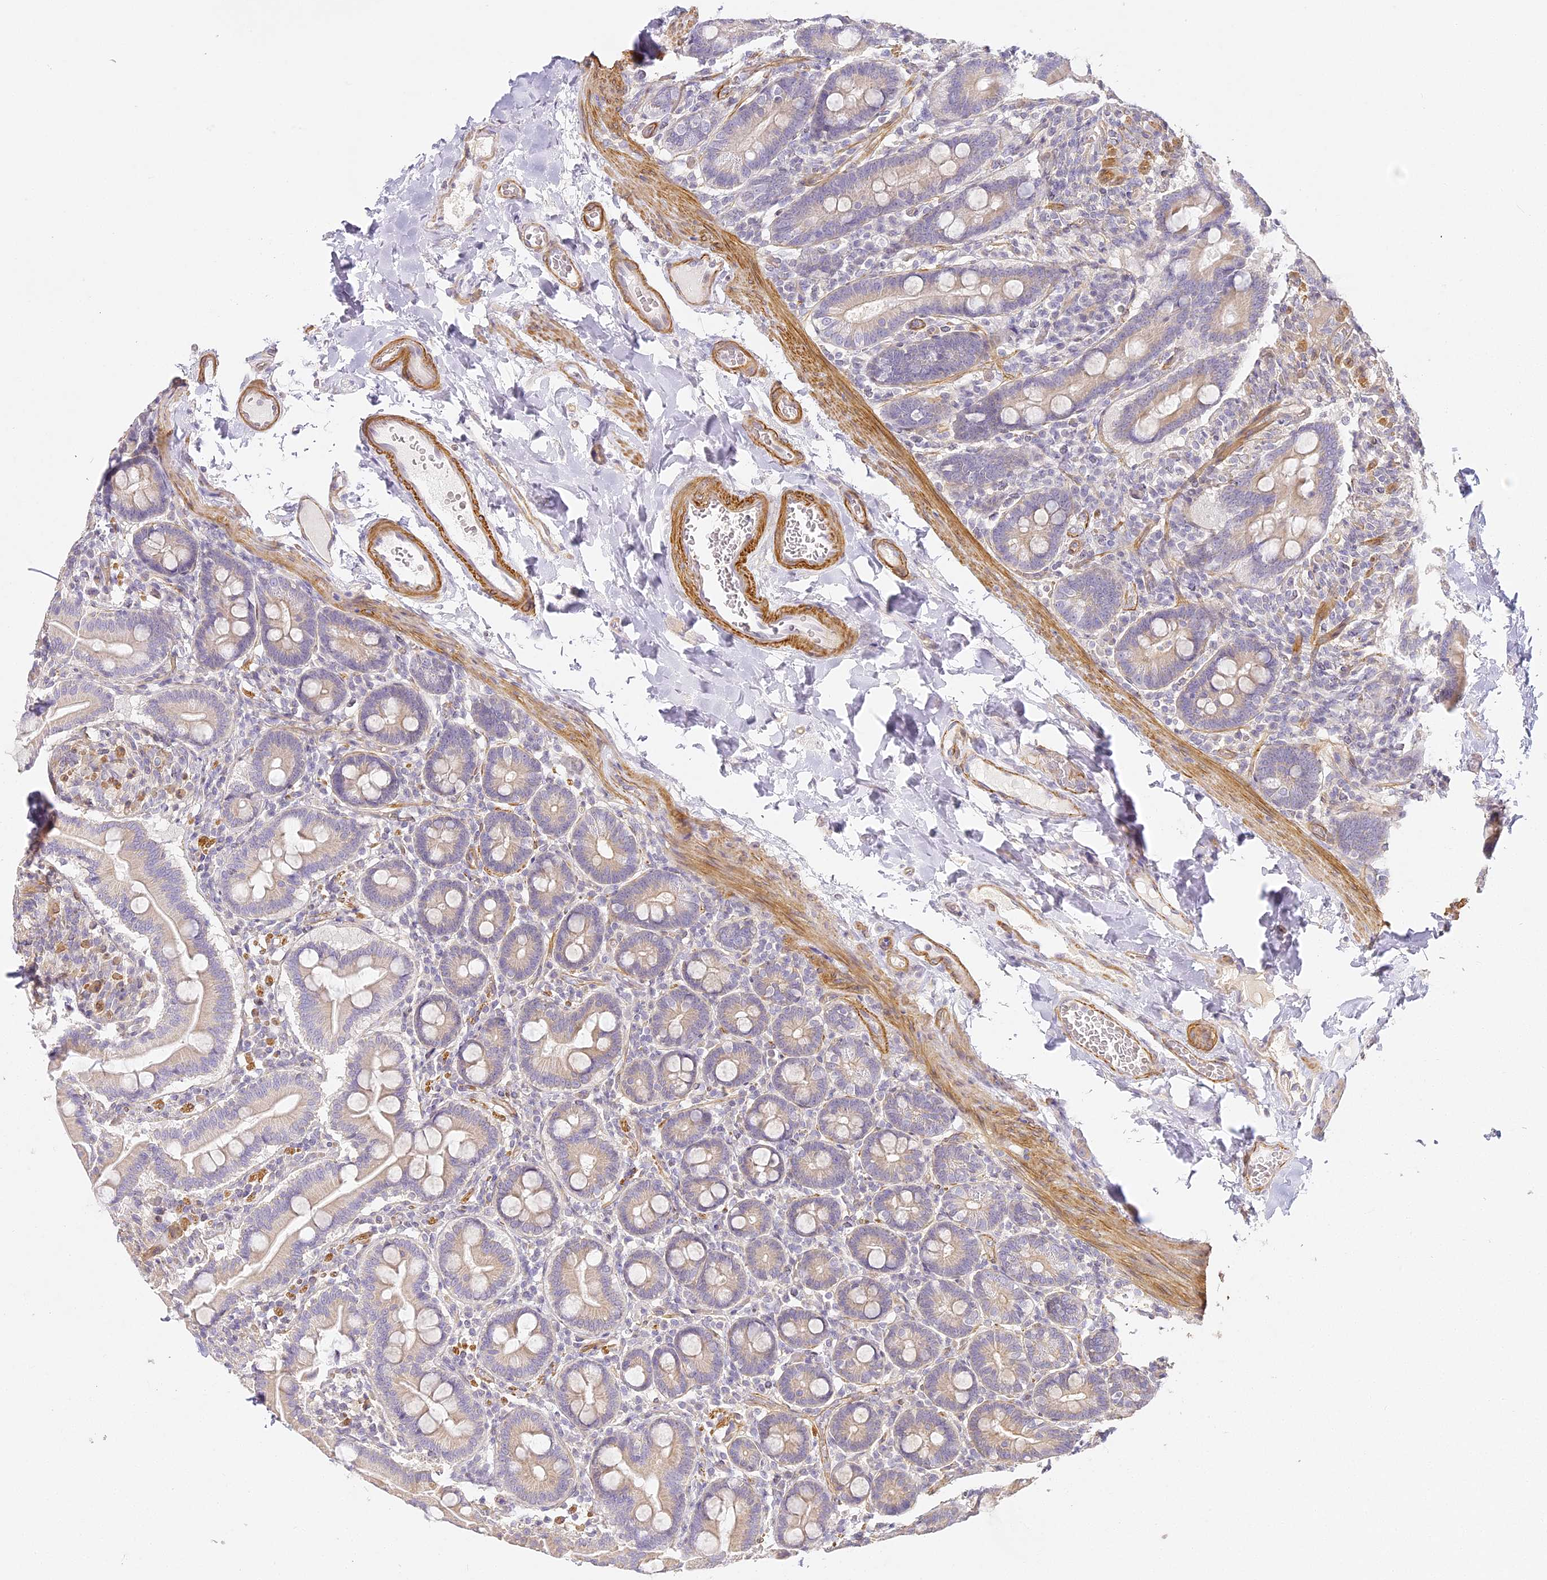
{"staining": {"intensity": "weak", "quantity": "25%-75%", "location": "cytoplasmic/membranous"}, "tissue": "duodenum", "cell_type": "Glandular cells", "image_type": "normal", "snomed": [{"axis": "morphology", "description": "Normal tissue, NOS"}, {"axis": "topography", "description": "Duodenum"}], "caption": "Glandular cells reveal low levels of weak cytoplasmic/membranous positivity in approximately 25%-75% of cells in unremarkable duodenum. The staining was performed using DAB, with brown indicating positive protein expression. Nuclei are stained blue with hematoxylin.", "gene": "MED28", "patient": {"sex": "male", "age": 54}}